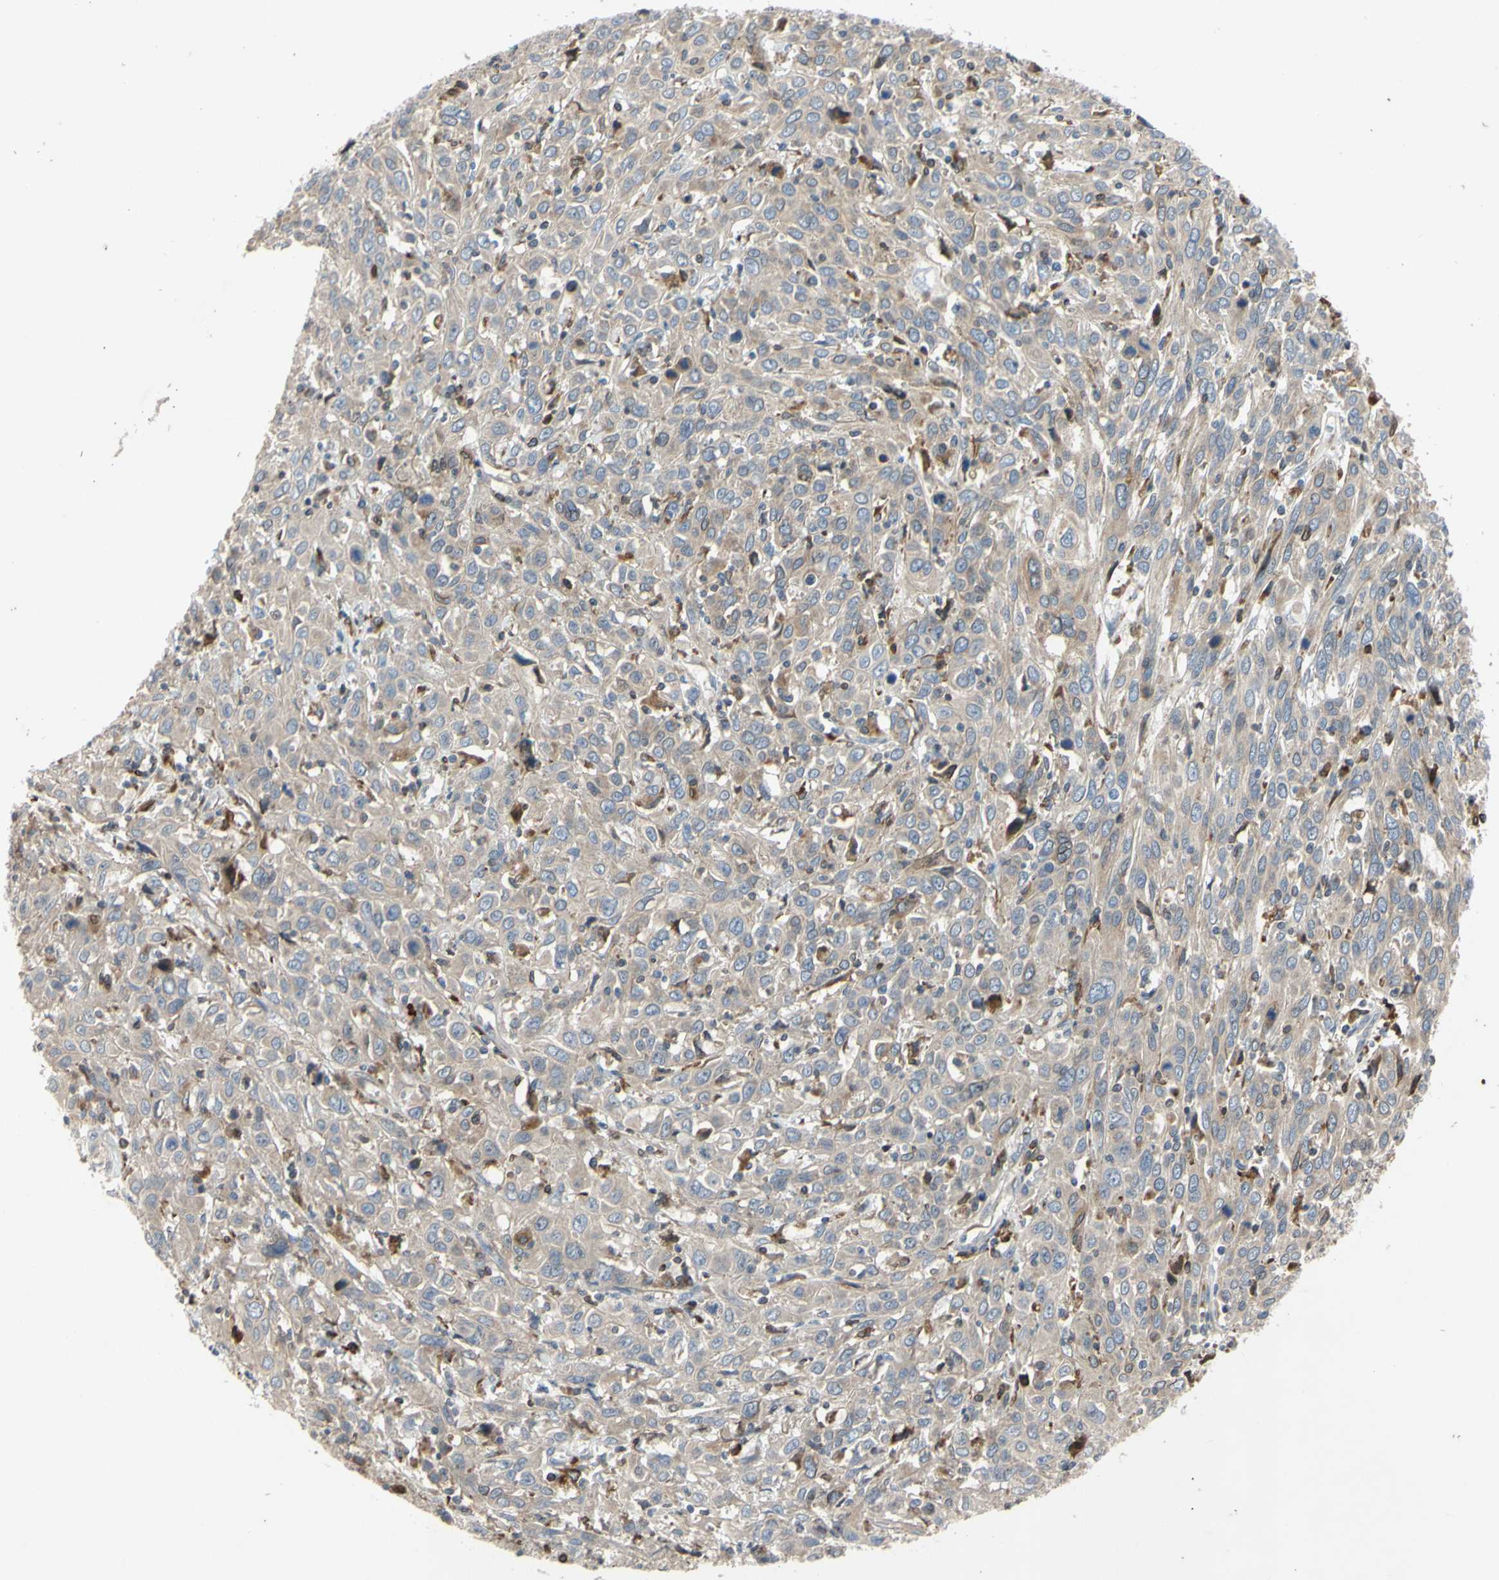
{"staining": {"intensity": "weak", "quantity": ">75%", "location": "cytoplasmic/membranous"}, "tissue": "cervical cancer", "cell_type": "Tumor cells", "image_type": "cancer", "snomed": [{"axis": "morphology", "description": "Squamous cell carcinoma, NOS"}, {"axis": "topography", "description": "Cervix"}], "caption": "Protein staining by immunohistochemistry displays weak cytoplasmic/membranous positivity in approximately >75% of tumor cells in cervical cancer (squamous cell carcinoma). The staining was performed using DAB, with brown indicating positive protein expression. Nuclei are stained blue with hematoxylin.", "gene": "PLXNA2", "patient": {"sex": "female", "age": 46}}